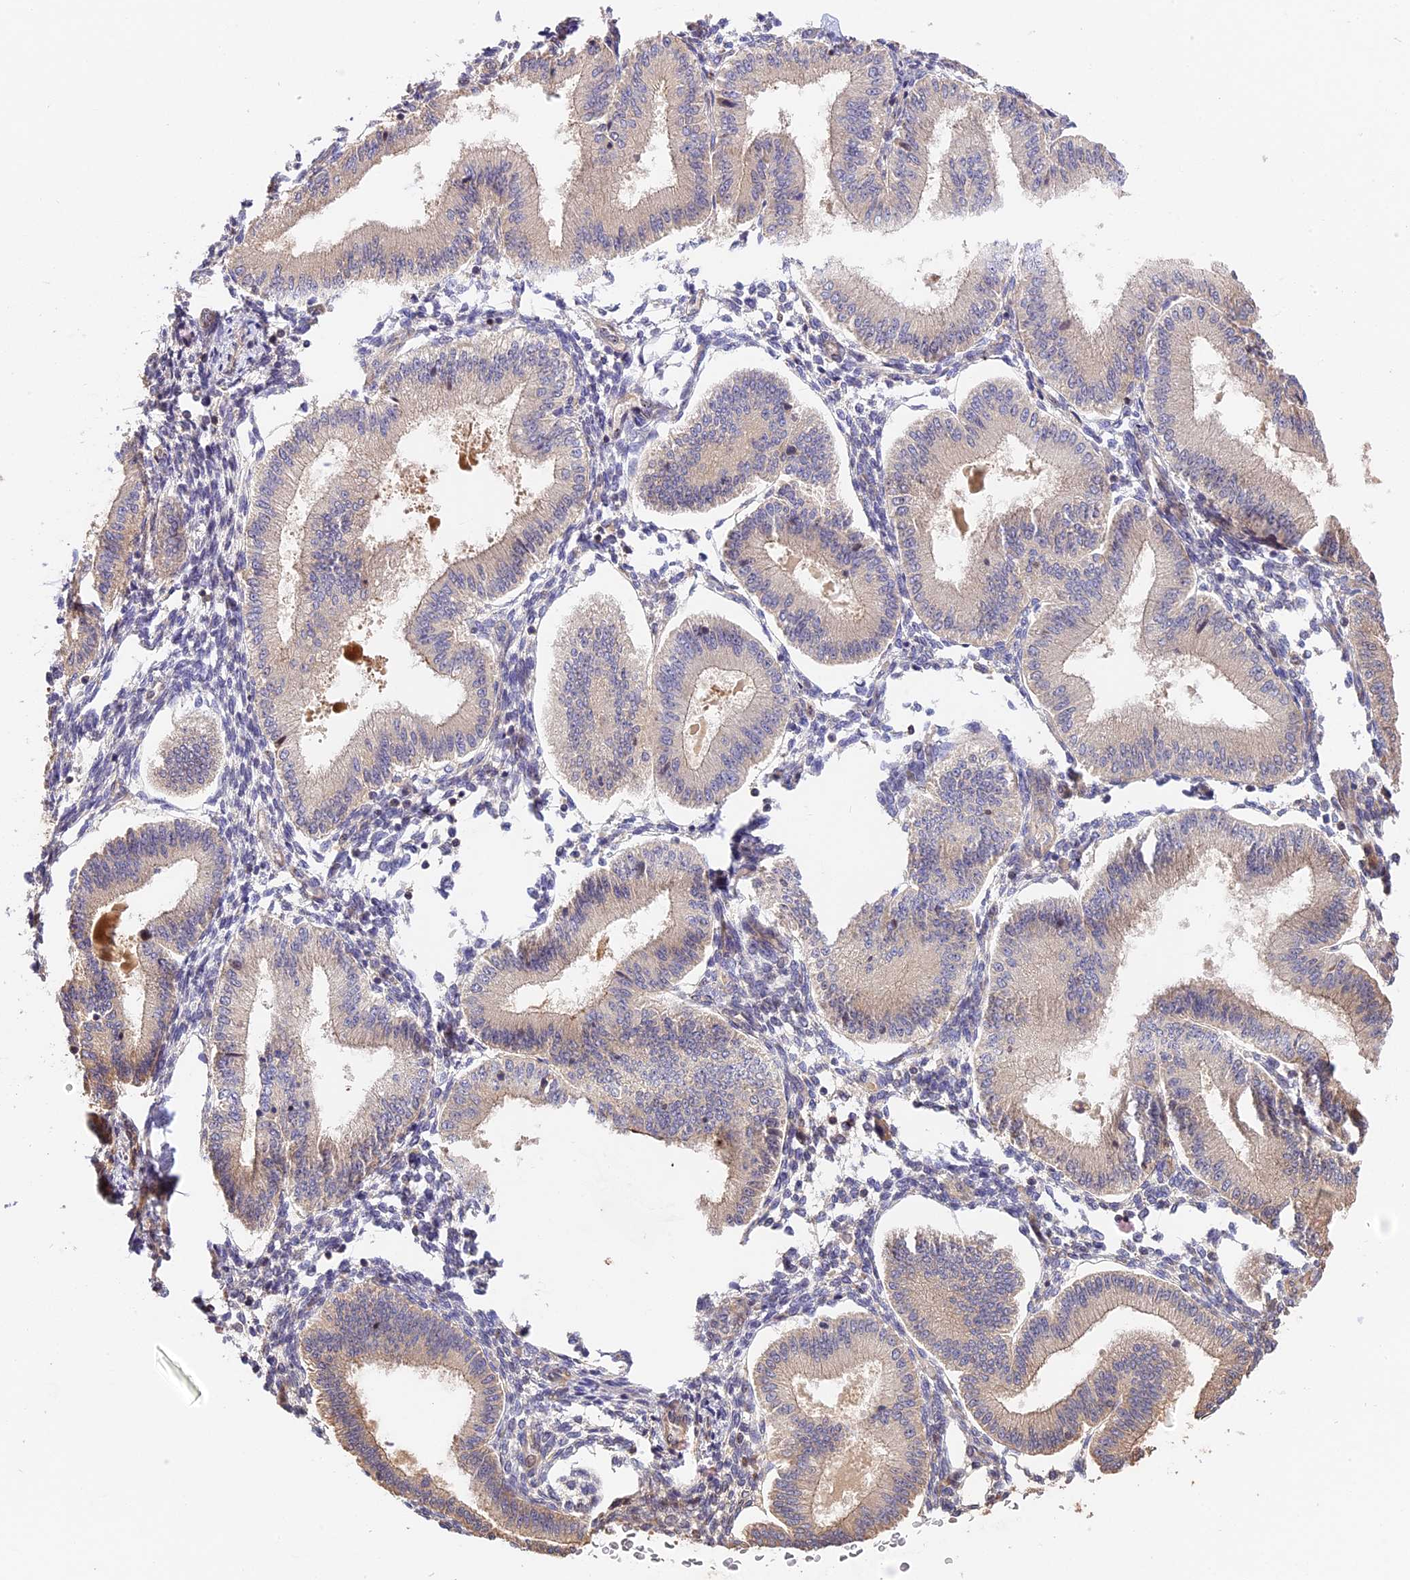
{"staining": {"intensity": "negative", "quantity": "none", "location": "none"}, "tissue": "endometrium", "cell_type": "Cells in endometrial stroma", "image_type": "normal", "snomed": [{"axis": "morphology", "description": "Normal tissue, NOS"}, {"axis": "topography", "description": "Endometrium"}], "caption": "There is no significant expression in cells in endometrial stroma of endometrium. (DAB IHC with hematoxylin counter stain).", "gene": "PPP1R37", "patient": {"sex": "female", "age": 39}}